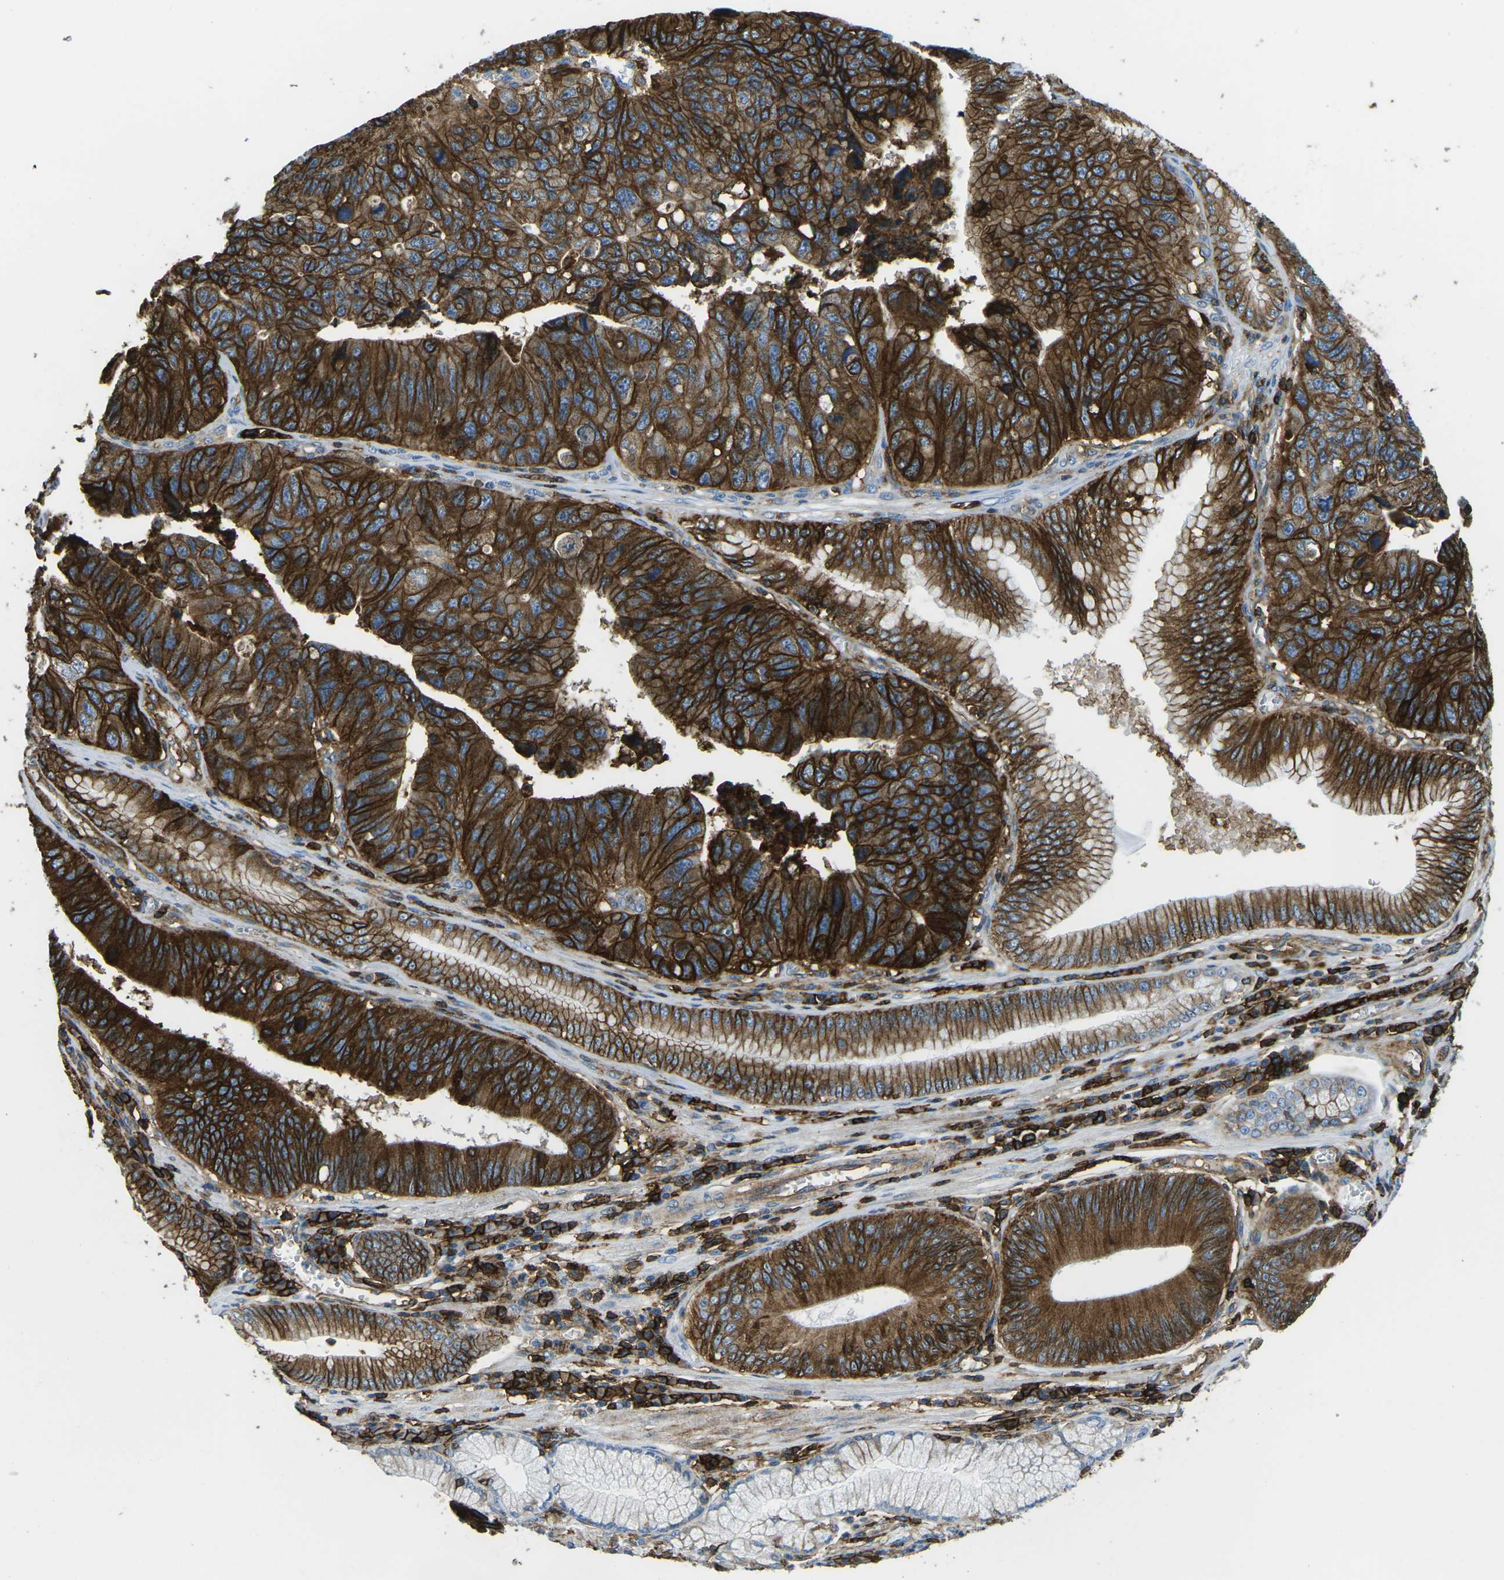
{"staining": {"intensity": "strong", "quantity": ">75%", "location": "cytoplasmic/membranous"}, "tissue": "stomach cancer", "cell_type": "Tumor cells", "image_type": "cancer", "snomed": [{"axis": "morphology", "description": "Adenocarcinoma, NOS"}, {"axis": "topography", "description": "Stomach"}], "caption": "Immunohistochemistry (IHC) (DAB) staining of stomach cancer demonstrates strong cytoplasmic/membranous protein positivity in approximately >75% of tumor cells.", "gene": "HLA-B", "patient": {"sex": "male", "age": 59}}